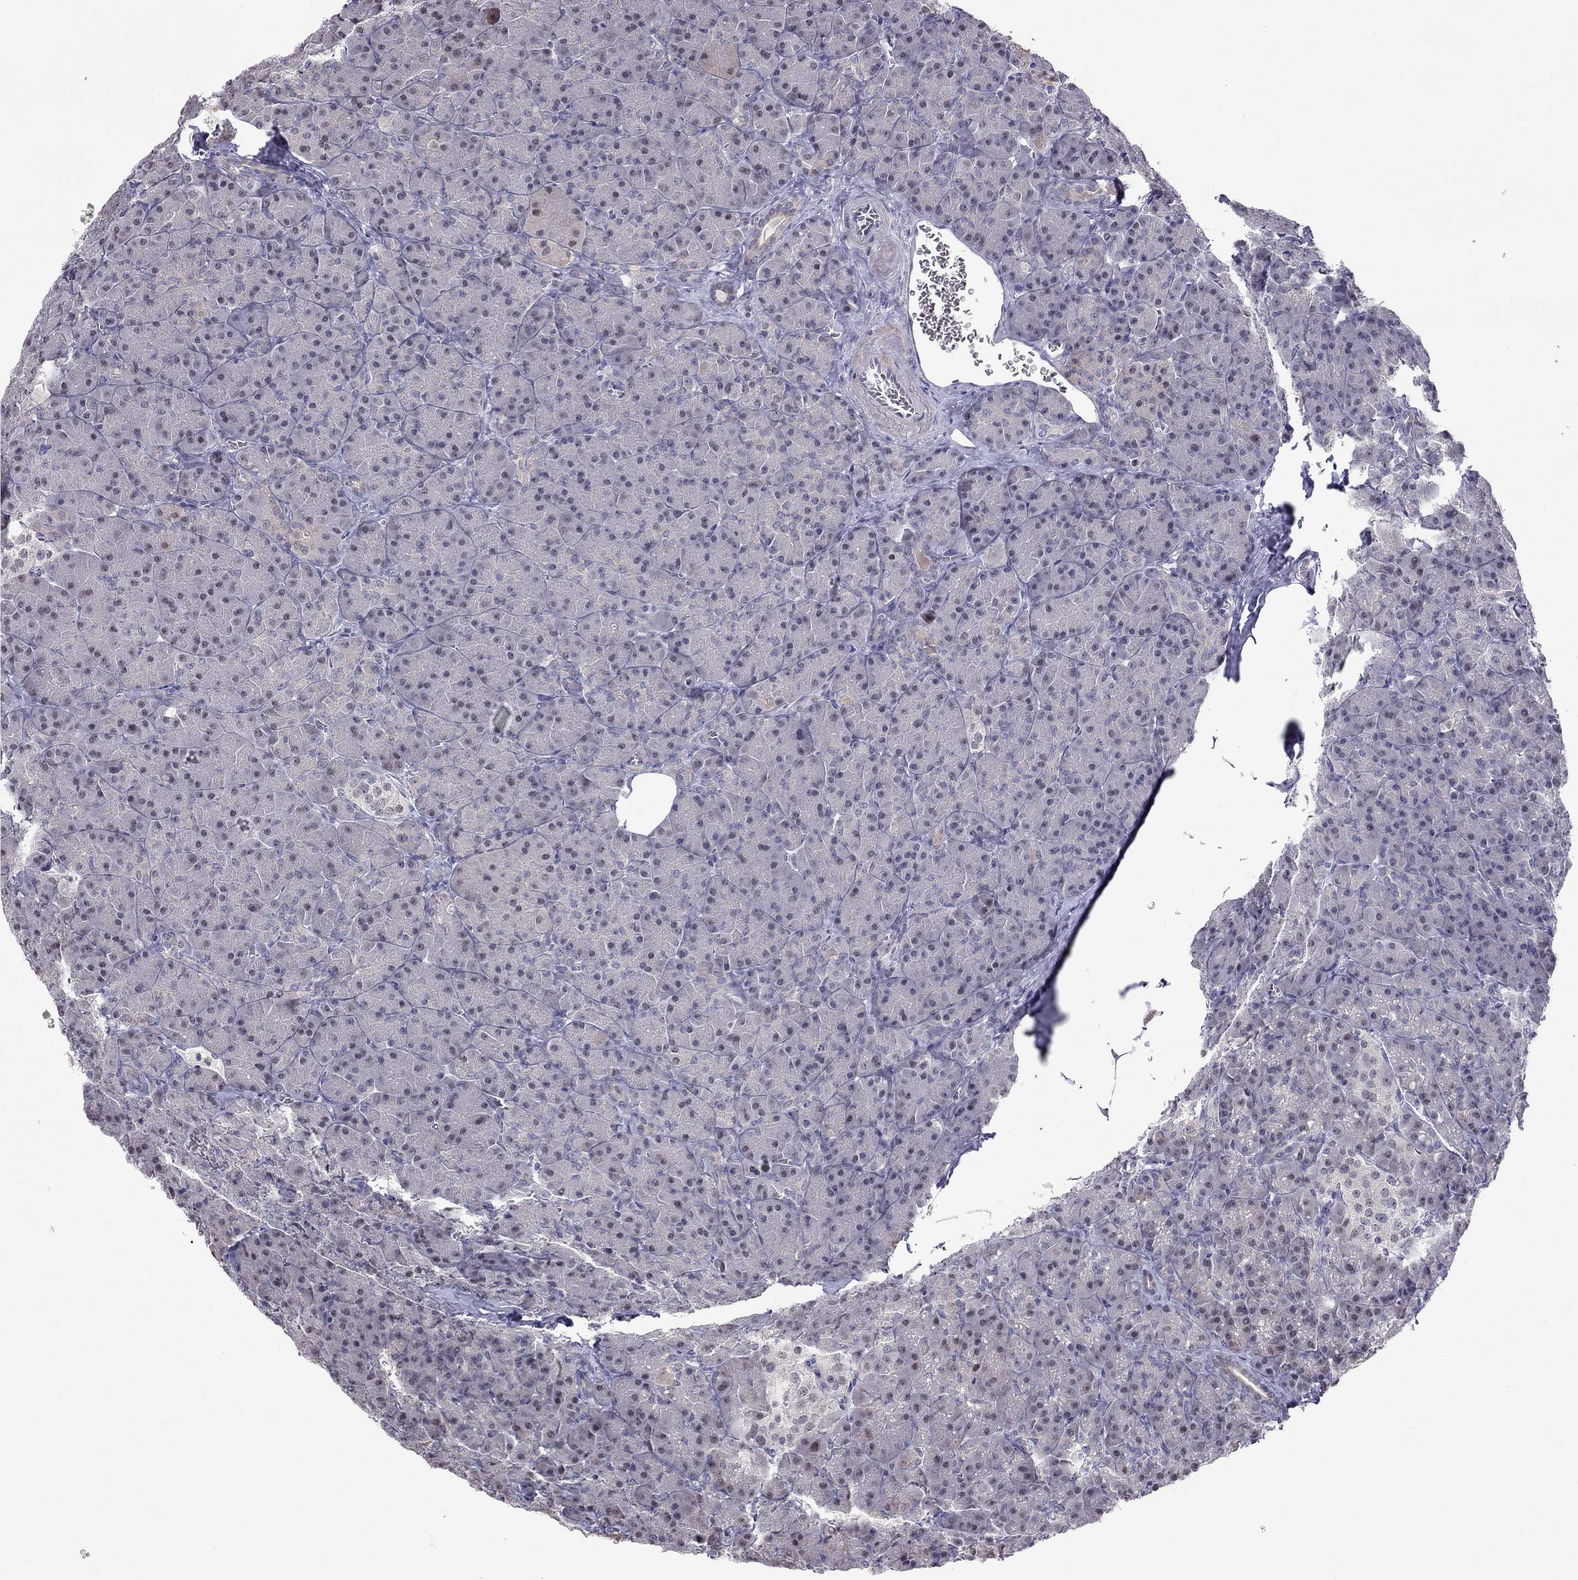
{"staining": {"intensity": "negative", "quantity": "none", "location": "none"}, "tissue": "pancreas", "cell_type": "Exocrine glandular cells", "image_type": "normal", "snomed": [{"axis": "morphology", "description": "Normal tissue, NOS"}, {"axis": "topography", "description": "Pancreas"}], "caption": "This is a histopathology image of immunohistochemistry staining of benign pancreas, which shows no positivity in exocrine glandular cells.", "gene": "LRRC39", "patient": {"sex": "male", "age": 57}}